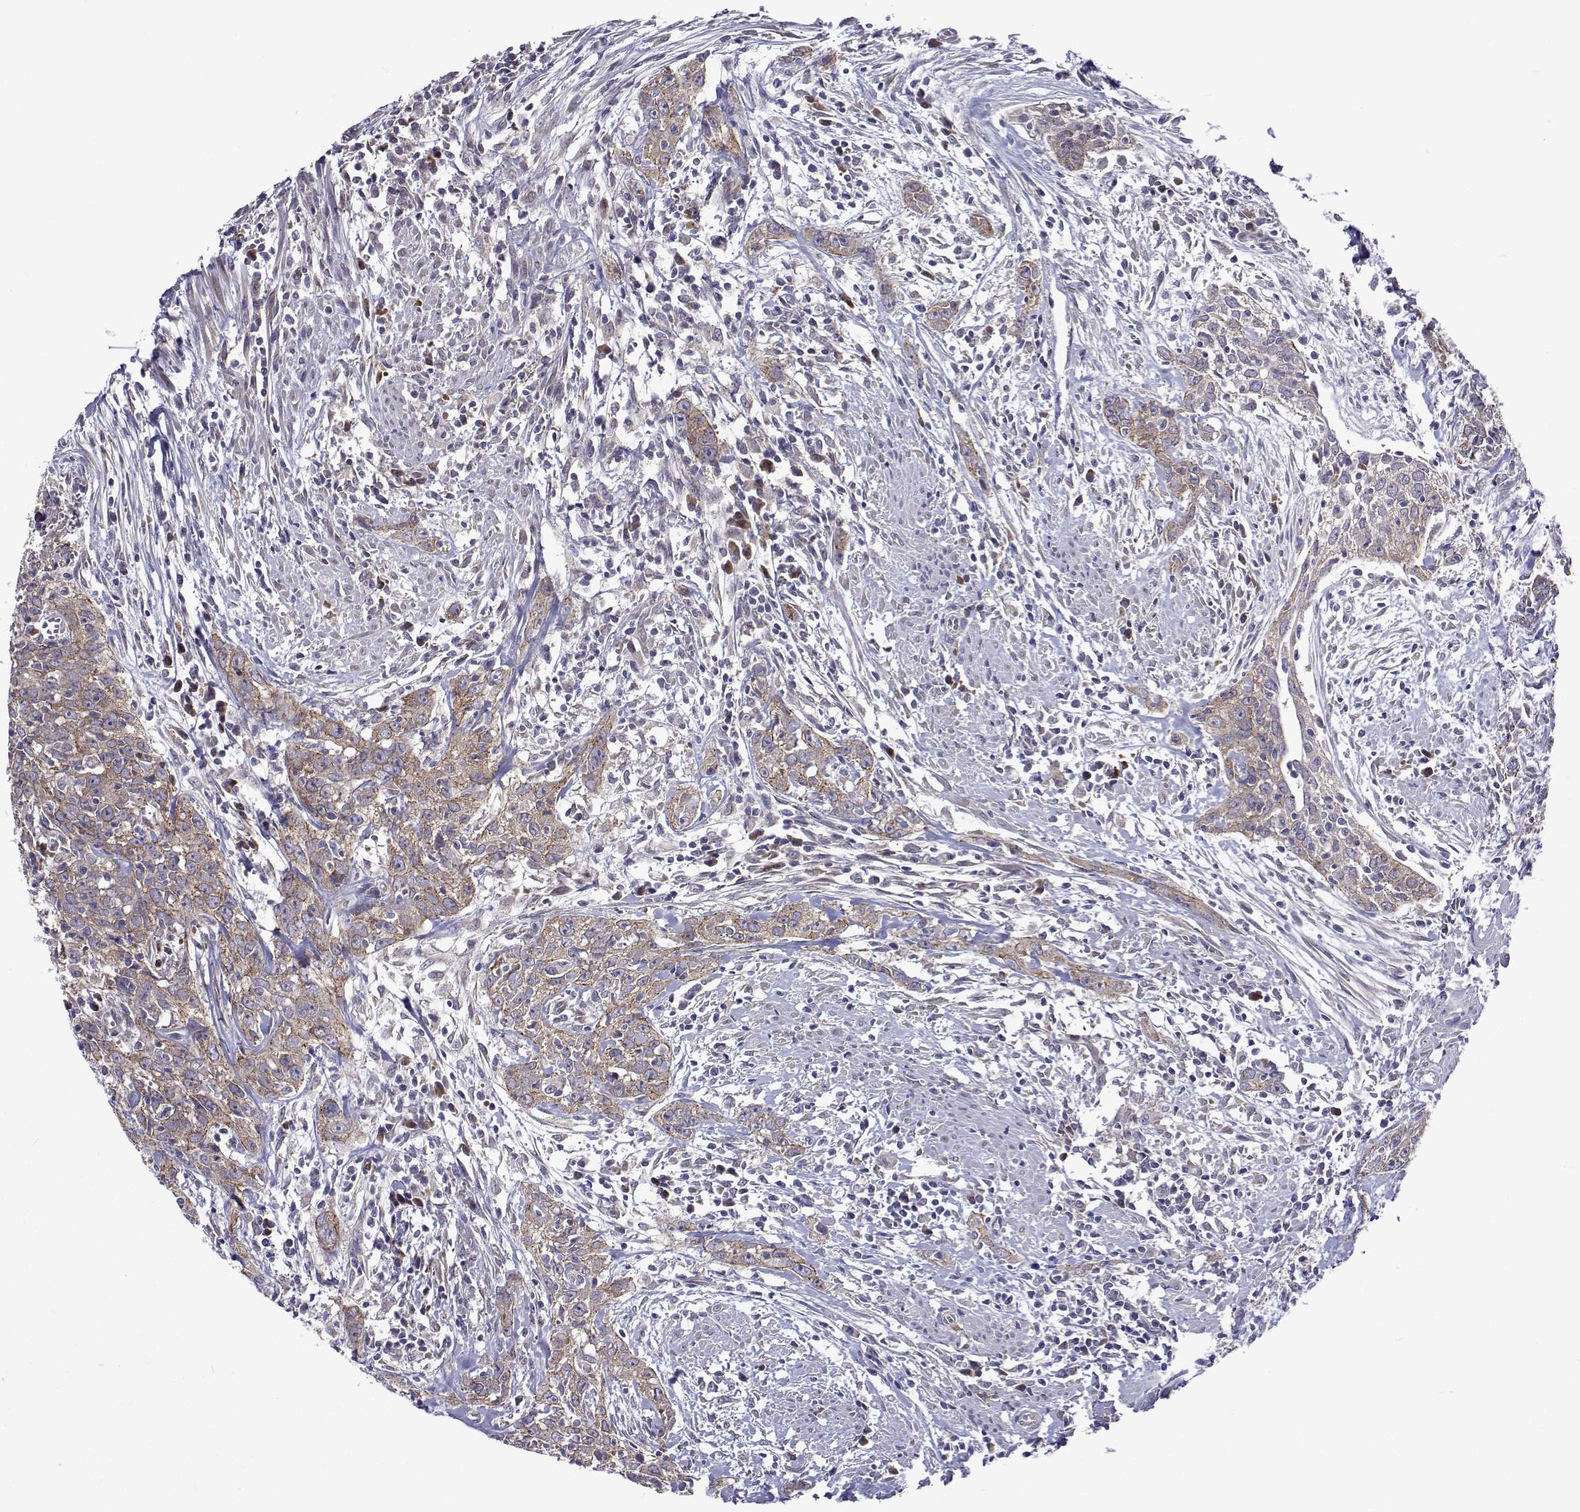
{"staining": {"intensity": "weak", "quantity": "25%-75%", "location": "cytoplasmic/membranous"}, "tissue": "urothelial cancer", "cell_type": "Tumor cells", "image_type": "cancer", "snomed": [{"axis": "morphology", "description": "Urothelial carcinoma, High grade"}, {"axis": "topography", "description": "Urinary bladder"}], "caption": "Immunohistochemical staining of high-grade urothelial carcinoma shows weak cytoplasmic/membranous protein expression in approximately 25%-75% of tumor cells.", "gene": "TARBP2", "patient": {"sex": "male", "age": 83}}